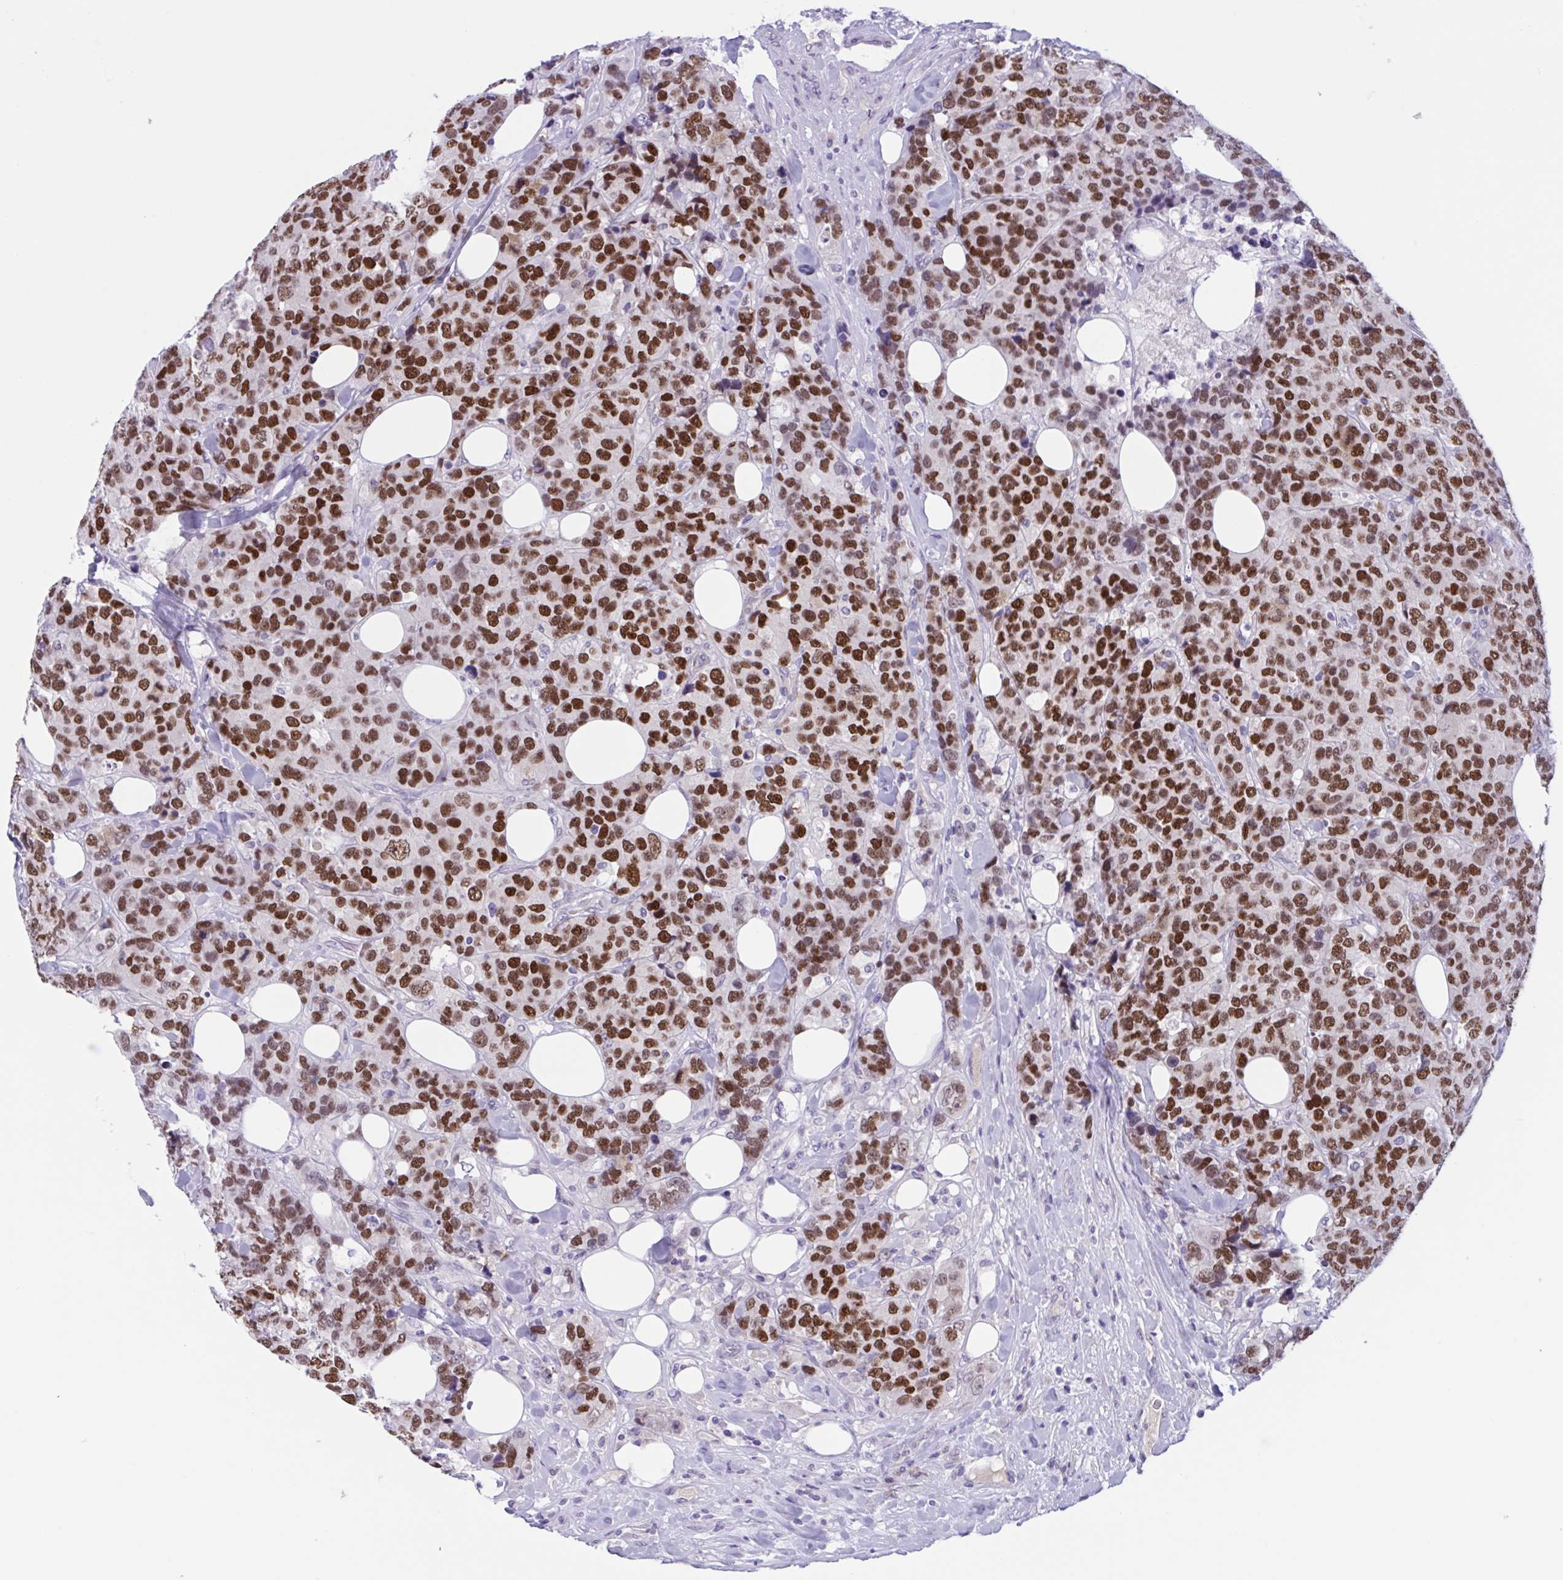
{"staining": {"intensity": "strong", "quantity": ">75%", "location": "nuclear"}, "tissue": "breast cancer", "cell_type": "Tumor cells", "image_type": "cancer", "snomed": [{"axis": "morphology", "description": "Lobular carcinoma"}, {"axis": "topography", "description": "Breast"}], "caption": "Immunohistochemical staining of human breast cancer reveals high levels of strong nuclear positivity in about >75% of tumor cells. The staining was performed using DAB (3,3'-diaminobenzidine) to visualize the protein expression in brown, while the nuclei were stained in blue with hematoxylin (Magnification: 20x).", "gene": "WNT9B", "patient": {"sex": "female", "age": 59}}